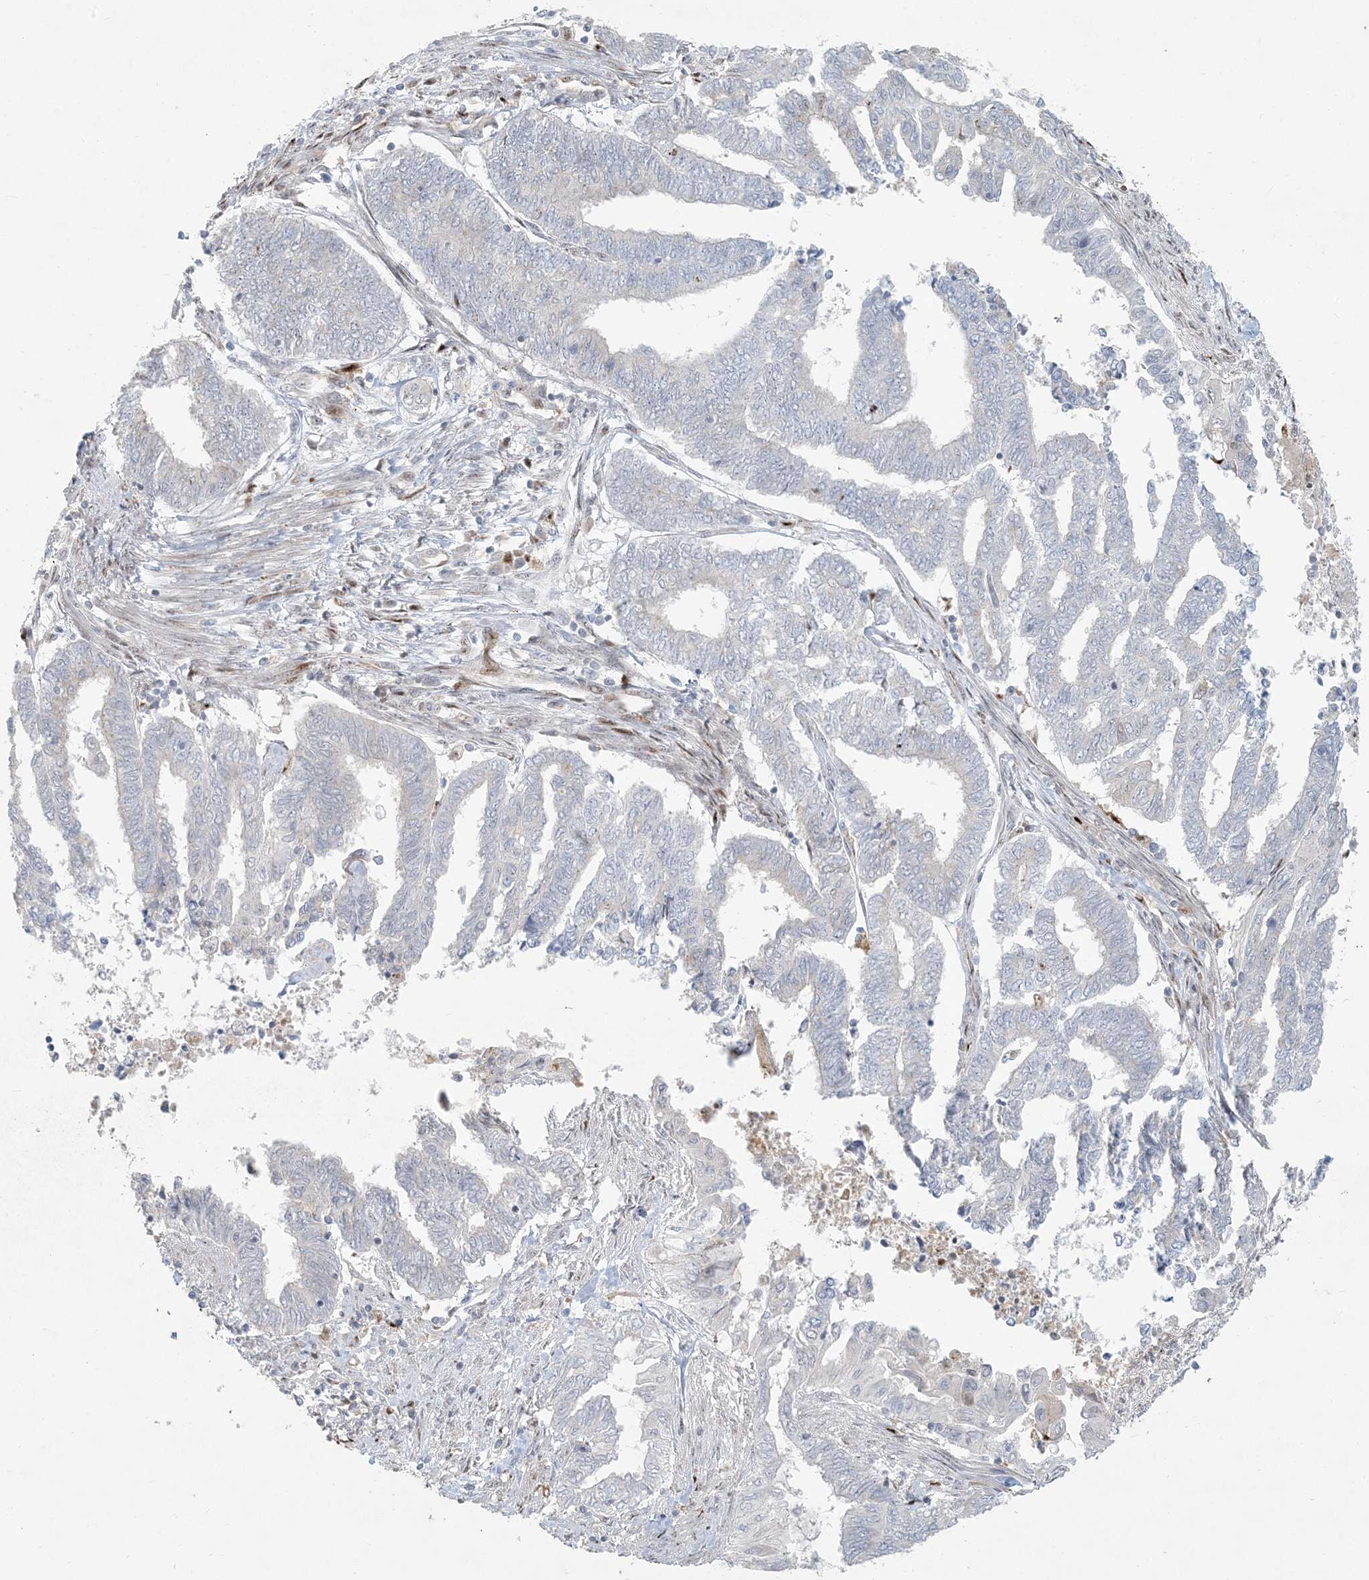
{"staining": {"intensity": "negative", "quantity": "none", "location": "none"}, "tissue": "endometrial cancer", "cell_type": "Tumor cells", "image_type": "cancer", "snomed": [{"axis": "morphology", "description": "Adenocarcinoma, NOS"}, {"axis": "topography", "description": "Uterus"}, {"axis": "topography", "description": "Endometrium"}], "caption": "IHC photomicrograph of neoplastic tissue: endometrial adenocarcinoma stained with DAB (3,3'-diaminobenzidine) reveals no significant protein positivity in tumor cells. (Immunohistochemistry (ihc), brightfield microscopy, high magnification).", "gene": "BCORL1", "patient": {"sex": "female", "age": 70}}